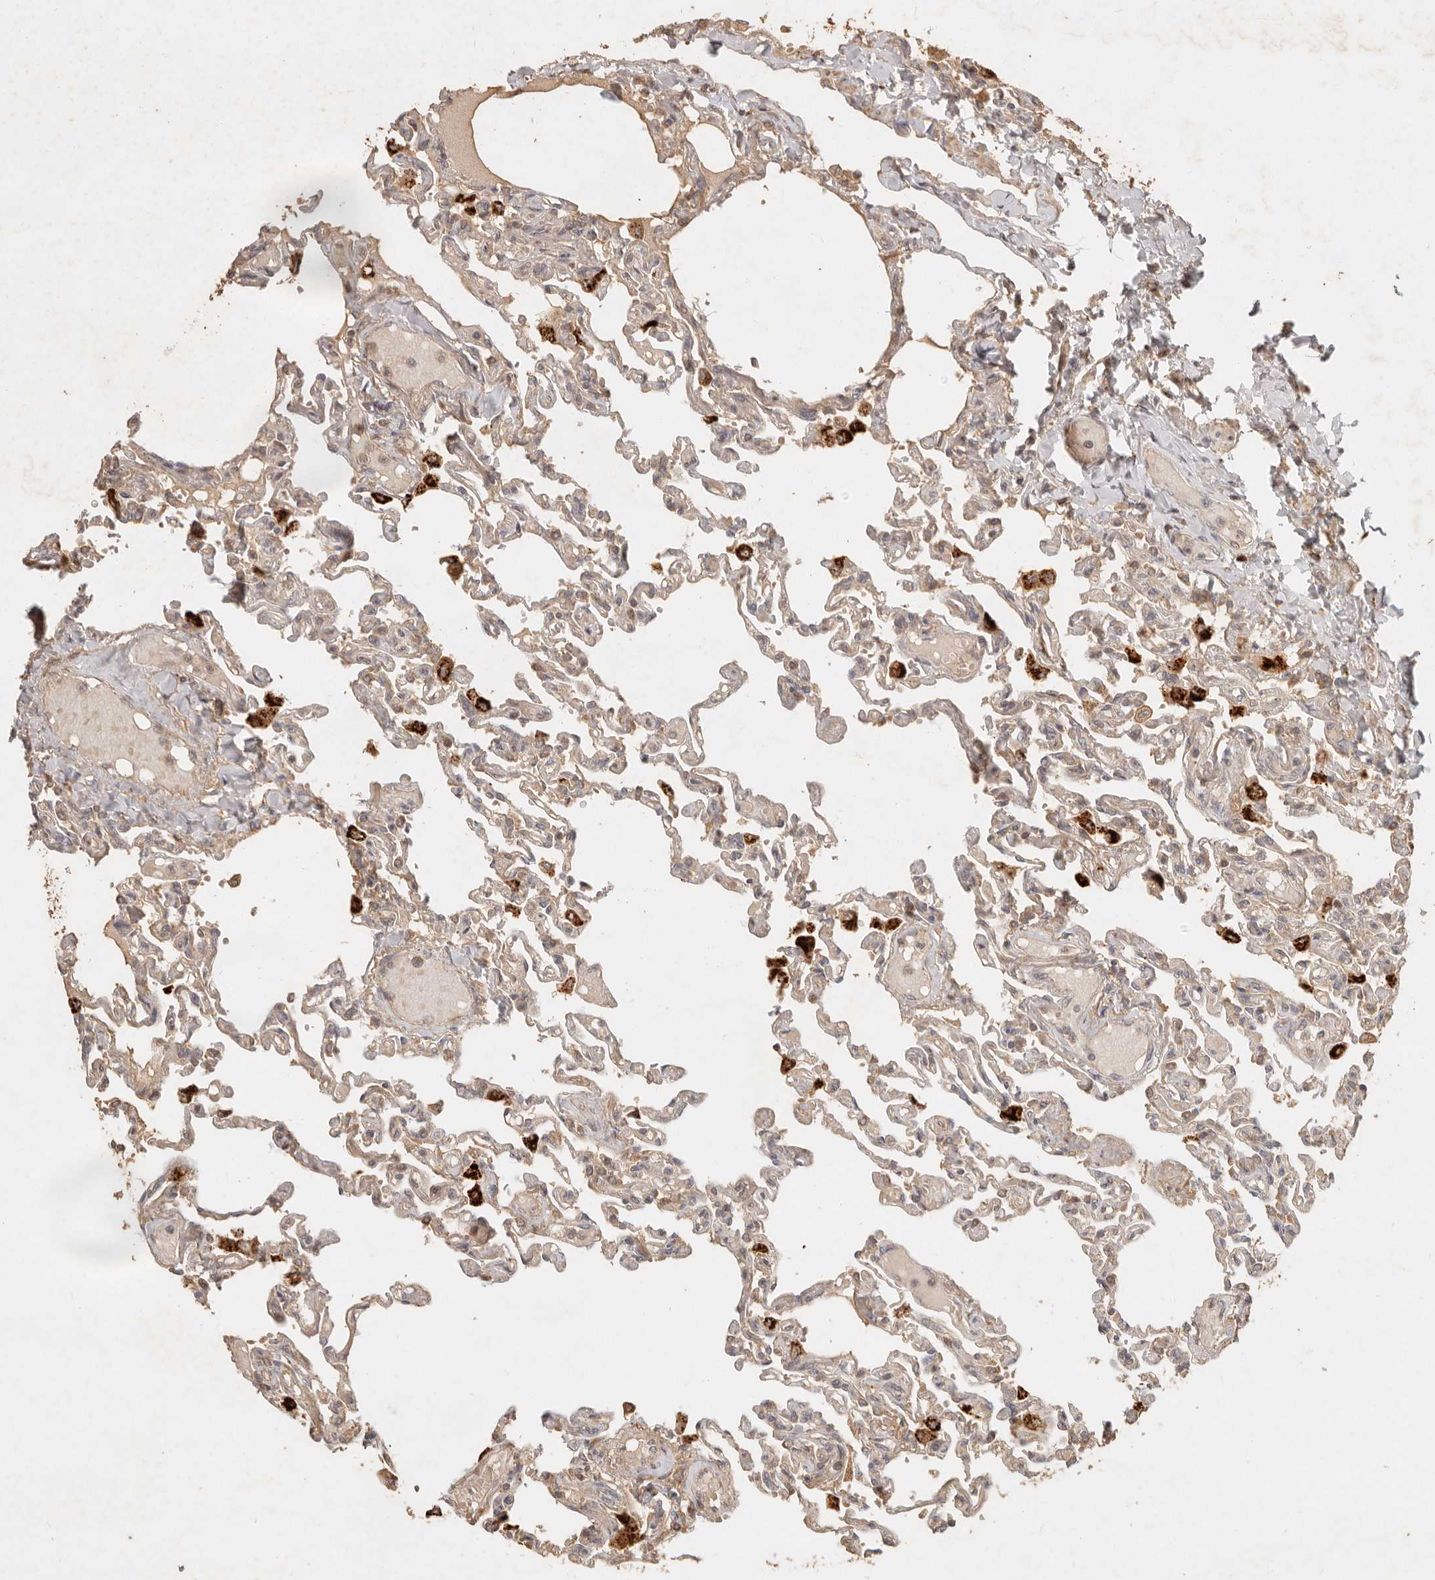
{"staining": {"intensity": "moderate", "quantity": "25%-75%", "location": "cytoplasmic/membranous"}, "tissue": "lung", "cell_type": "Alveolar cells", "image_type": "normal", "snomed": [{"axis": "morphology", "description": "Normal tissue, NOS"}, {"axis": "topography", "description": "Lung"}], "caption": "Immunohistochemical staining of benign lung shows 25%-75% levels of moderate cytoplasmic/membranous protein expression in approximately 25%-75% of alveolar cells.", "gene": "CLEC4C", "patient": {"sex": "male", "age": 21}}